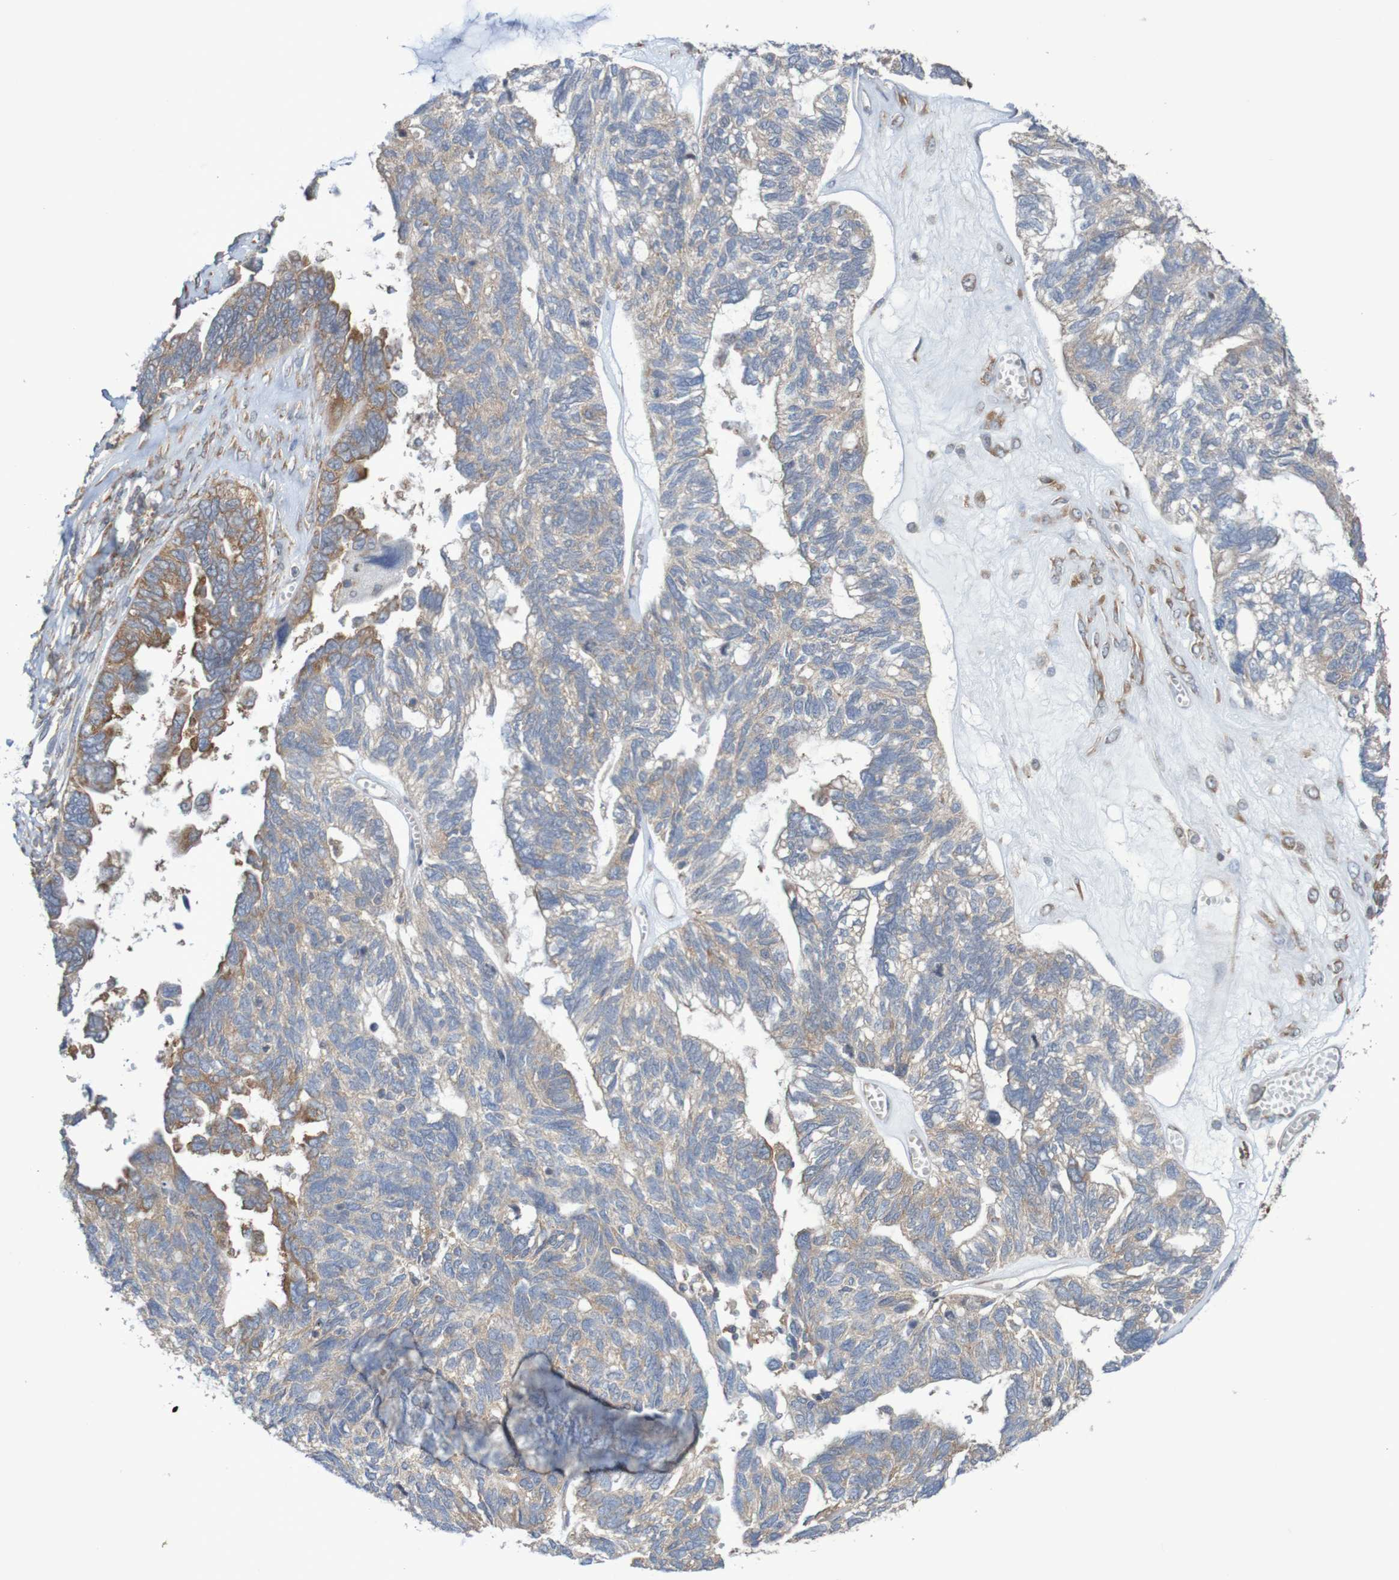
{"staining": {"intensity": "moderate", "quantity": "<25%", "location": "cytoplasmic/membranous"}, "tissue": "ovarian cancer", "cell_type": "Tumor cells", "image_type": "cancer", "snomed": [{"axis": "morphology", "description": "Cystadenocarcinoma, serous, NOS"}, {"axis": "topography", "description": "Ovary"}], "caption": "Ovarian serous cystadenocarcinoma stained for a protein (brown) demonstrates moderate cytoplasmic/membranous positive expression in about <25% of tumor cells.", "gene": "LRRC47", "patient": {"sex": "female", "age": 79}}